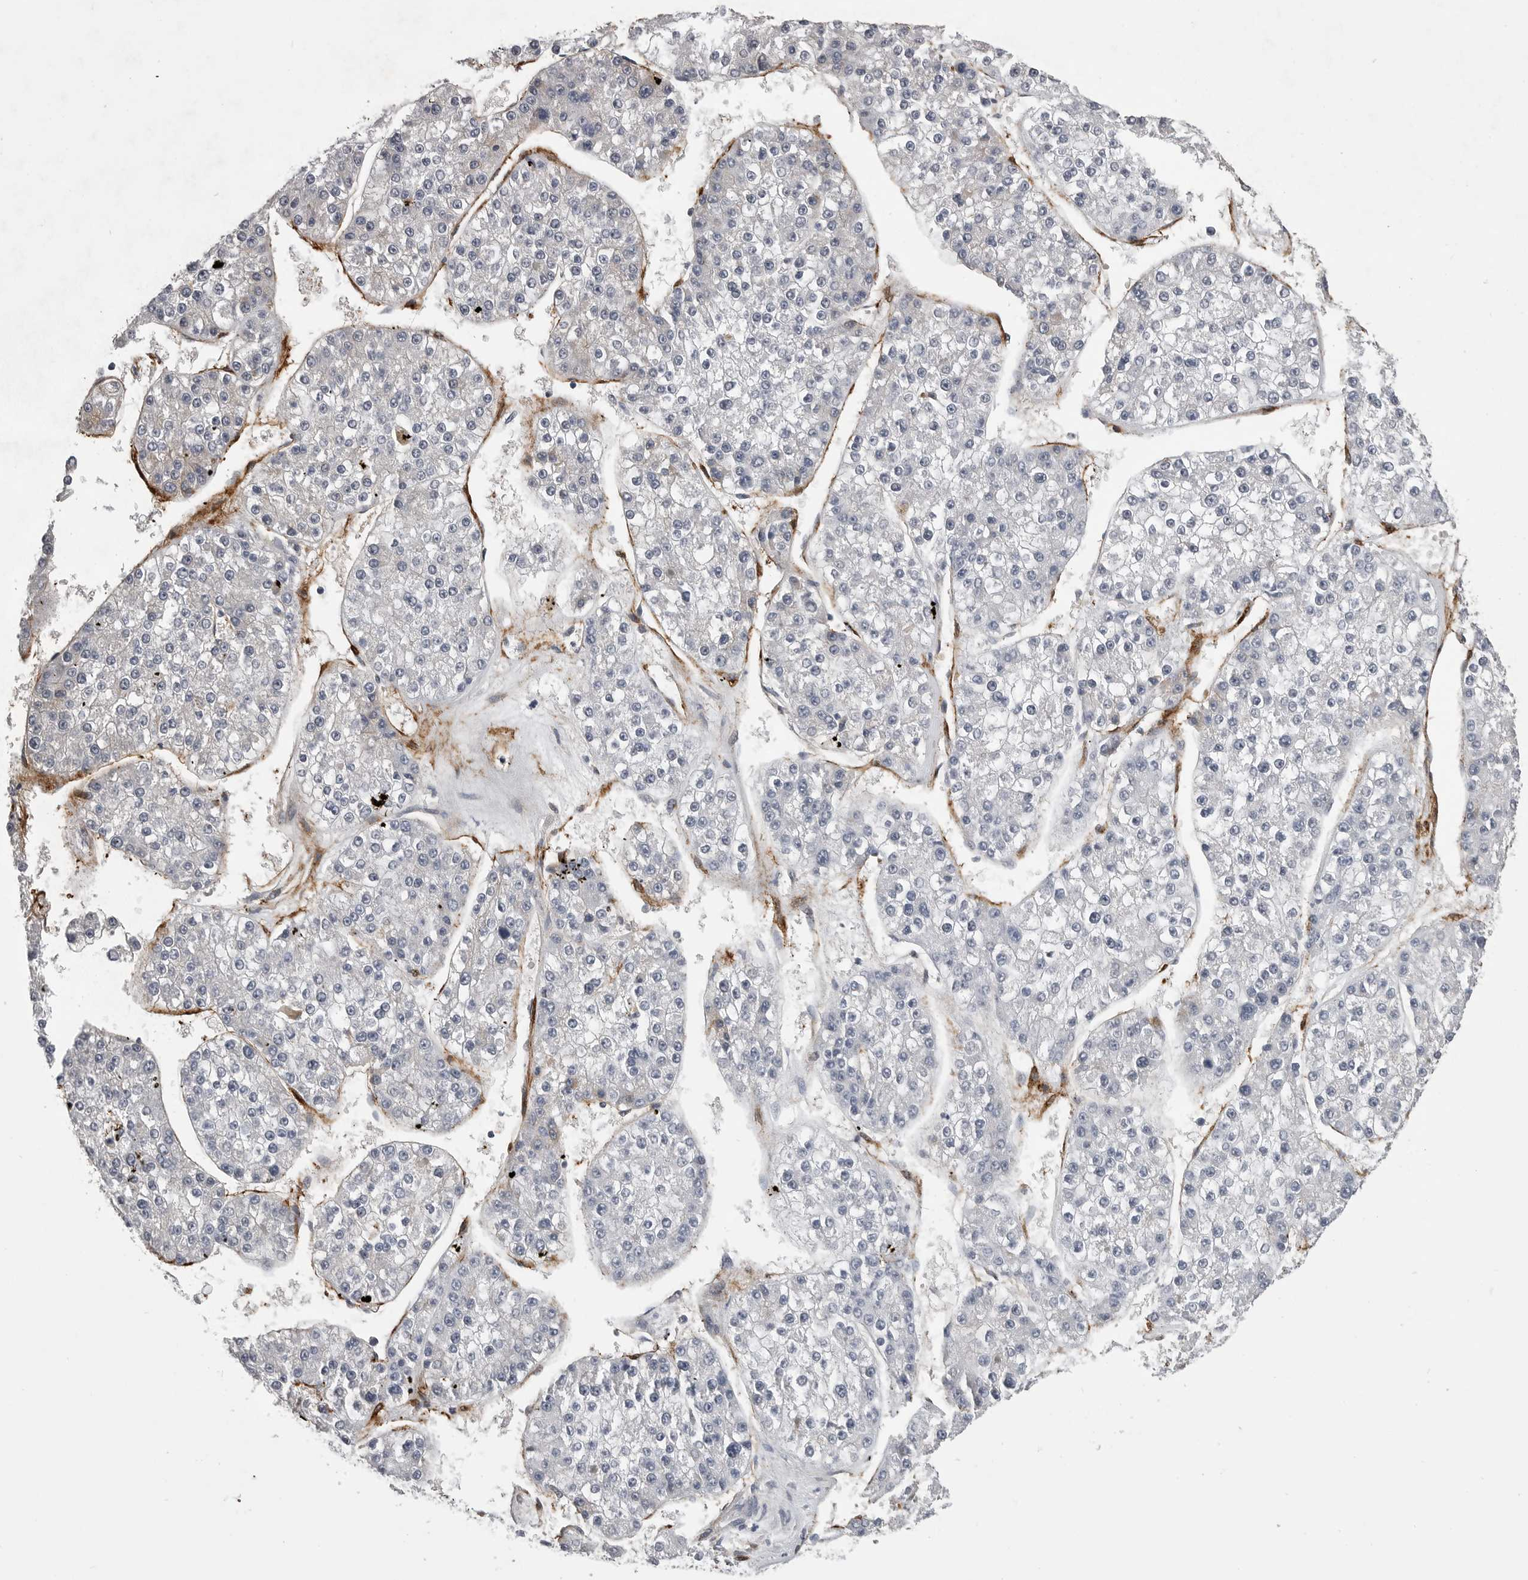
{"staining": {"intensity": "negative", "quantity": "none", "location": "none"}, "tissue": "liver cancer", "cell_type": "Tumor cells", "image_type": "cancer", "snomed": [{"axis": "morphology", "description": "Carcinoma, Hepatocellular, NOS"}, {"axis": "topography", "description": "Liver"}], "caption": "The histopathology image displays no significant expression in tumor cells of liver hepatocellular carcinoma.", "gene": "AOC3", "patient": {"sex": "female", "age": 73}}